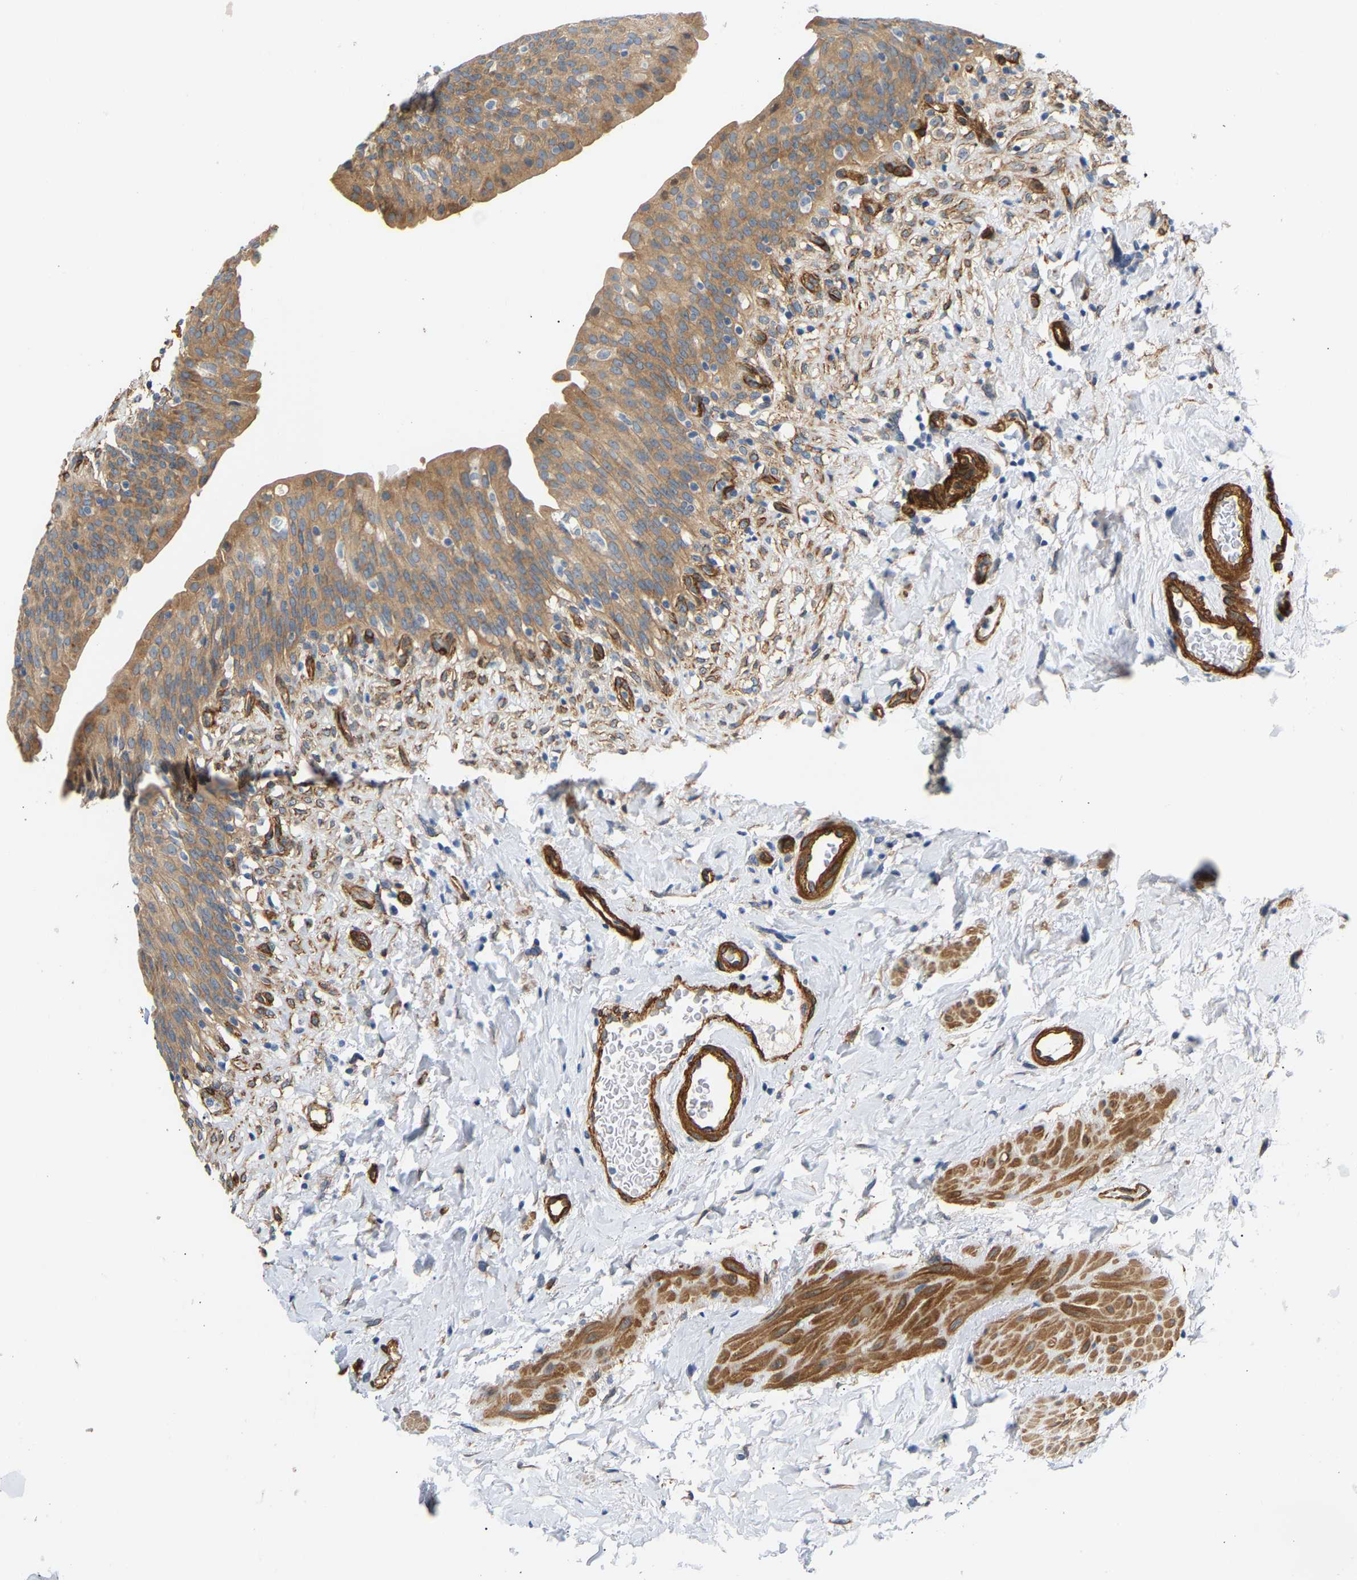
{"staining": {"intensity": "moderate", "quantity": ">75%", "location": "cytoplasmic/membranous"}, "tissue": "urinary bladder", "cell_type": "Urothelial cells", "image_type": "normal", "snomed": [{"axis": "morphology", "description": "Normal tissue, NOS"}, {"axis": "topography", "description": "Urinary bladder"}], "caption": "Immunohistochemistry (IHC) histopathology image of normal urinary bladder: urinary bladder stained using immunohistochemistry (IHC) exhibits medium levels of moderate protein expression localized specifically in the cytoplasmic/membranous of urothelial cells, appearing as a cytoplasmic/membranous brown color.", "gene": "PAWR", "patient": {"sex": "female", "age": 79}}